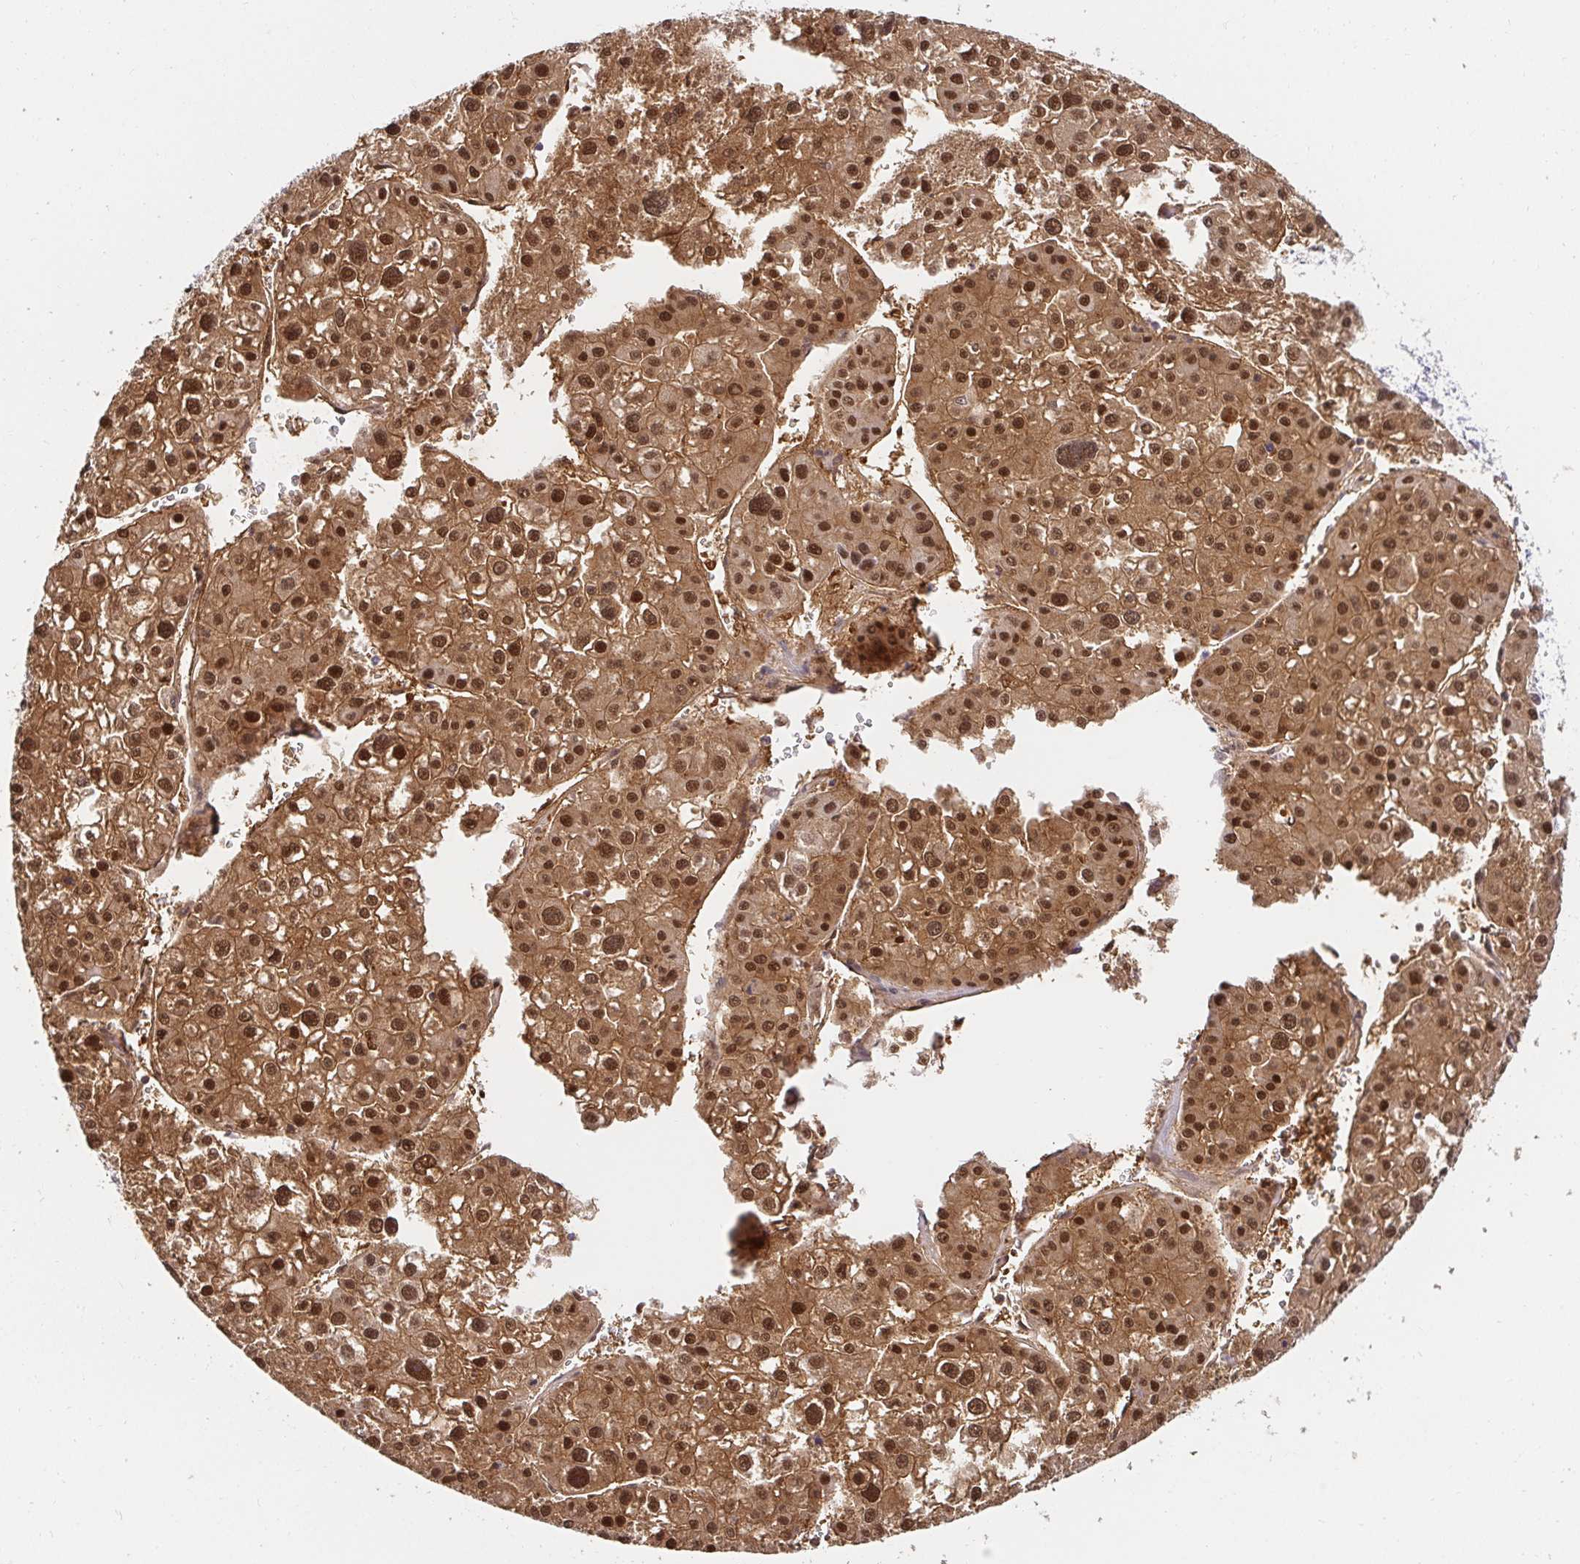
{"staining": {"intensity": "moderate", "quantity": ">75%", "location": "cytoplasmic/membranous,nuclear"}, "tissue": "liver cancer", "cell_type": "Tumor cells", "image_type": "cancer", "snomed": [{"axis": "morphology", "description": "Carcinoma, Hepatocellular, NOS"}, {"axis": "topography", "description": "Liver"}], "caption": "The image shows immunohistochemical staining of liver cancer. There is moderate cytoplasmic/membranous and nuclear expression is seen in about >75% of tumor cells.", "gene": "PSMA4", "patient": {"sex": "male", "age": 73}}